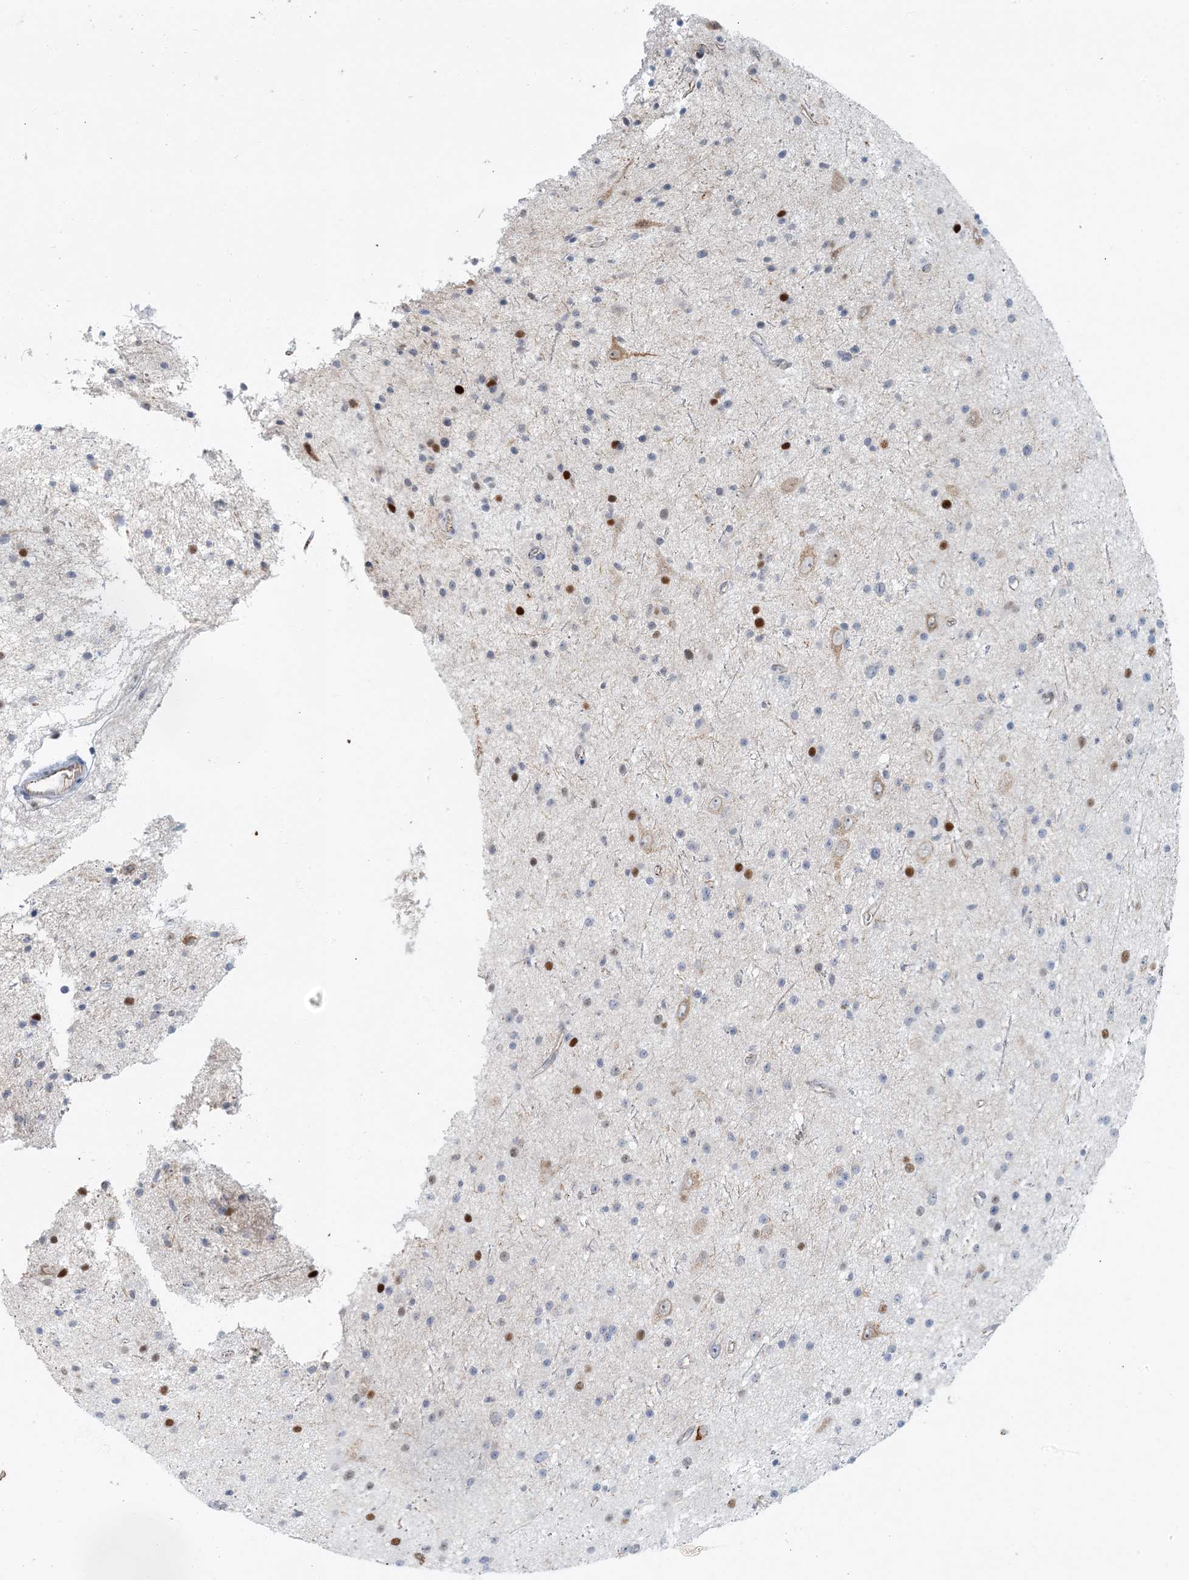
{"staining": {"intensity": "moderate", "quantity": "<25%", "location": "nuclear"}, "tissue": "glioma", "cell_type": "Tumor cells", "image_type": "cancer", "snomed": [{"axis": "morphology", "description": "Glioma, malignant, Low grade"}, {"axis": "topography", "description": "Cerebral cortex"}], "caption": "An immunohistochemistry micrograph of tumor tissue is shown. Protein staining in brown labels moderate nuclear positivity in malignant glioma (low-grade) within tumor cells. (brown staining indicates protein expression, while blue staining denotes nuclei).", "gene": "AK9", "patient": {"sex": "female", "age": 39}}